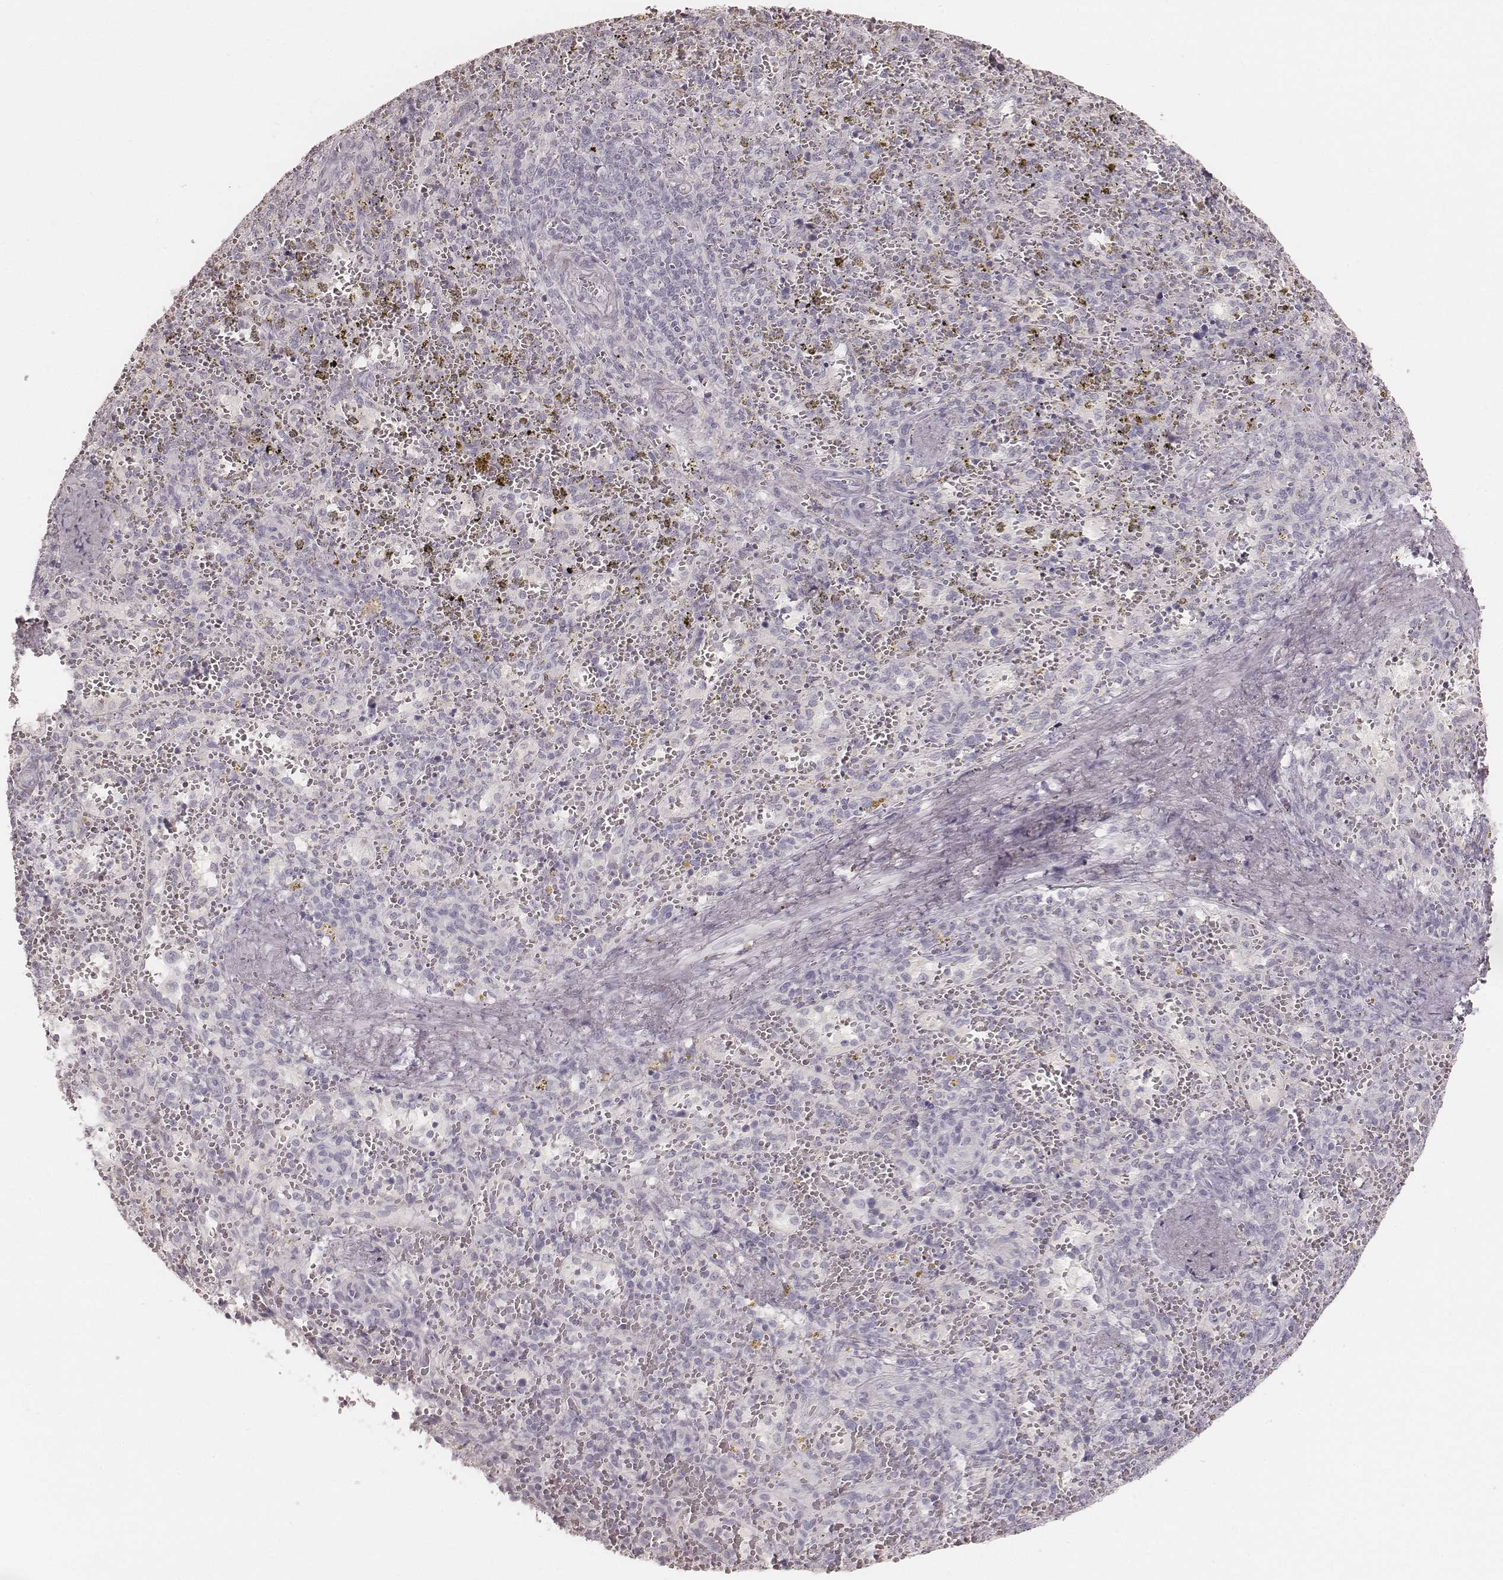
{"staining": {"intensity": "negative", "quantity": "none", "location": "none"}, "tissue": "spleen", "cell_type": "Cells in red pulp", "image_type": "normal", "snomed": [{"axis": "morphology", "description": "Normal tissue, NOS"}, {"axis": "topography", "description": "Spleen"}], "caption": "Immunohistochemistry of normal spleen shows no expression in cells in red pulp.", "gene": "KRT26", "patient": {"sex": "female", "age": 50}}